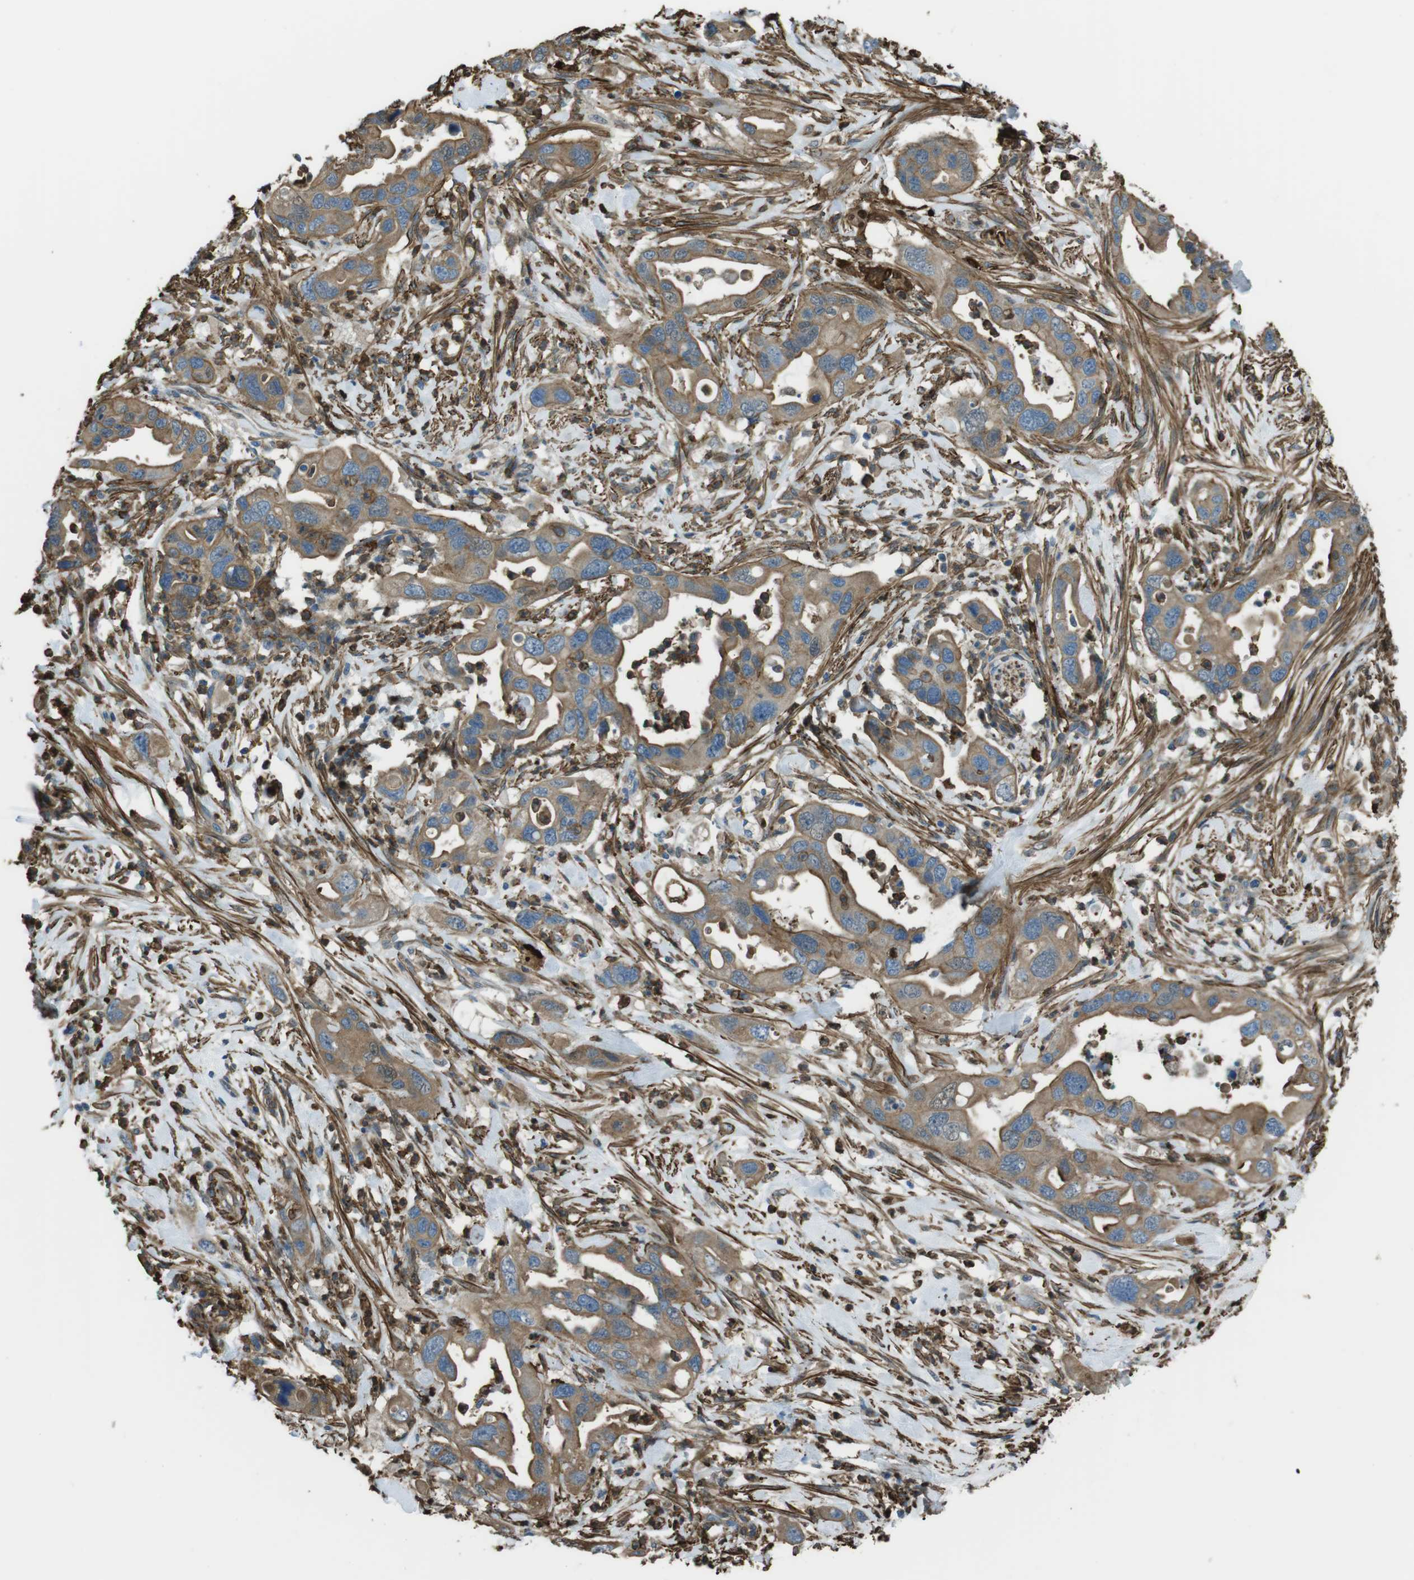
{"staining": {"intensity": "moderate", "quantity": ">75%", "location": "cytoplasmic/membranous"}, "tissue": "pancreatic cancer", "cell_type": "Tumor cells", "image_type": "cancer", "snomed": [{"axis": "morphology", "description": "Adenocarcinoma, NOS"}, {"axis": "topography", "description": "Pancreas"}], "caption": "Protein expression by IHC exhibits moderate cytoplasmic/membranous positivity in about >75% of tumor cells in pancreatic cancer (adenocarcinoma).", "gene": "SFT2D1", "patient": {"sex": "female", "age": 71}}